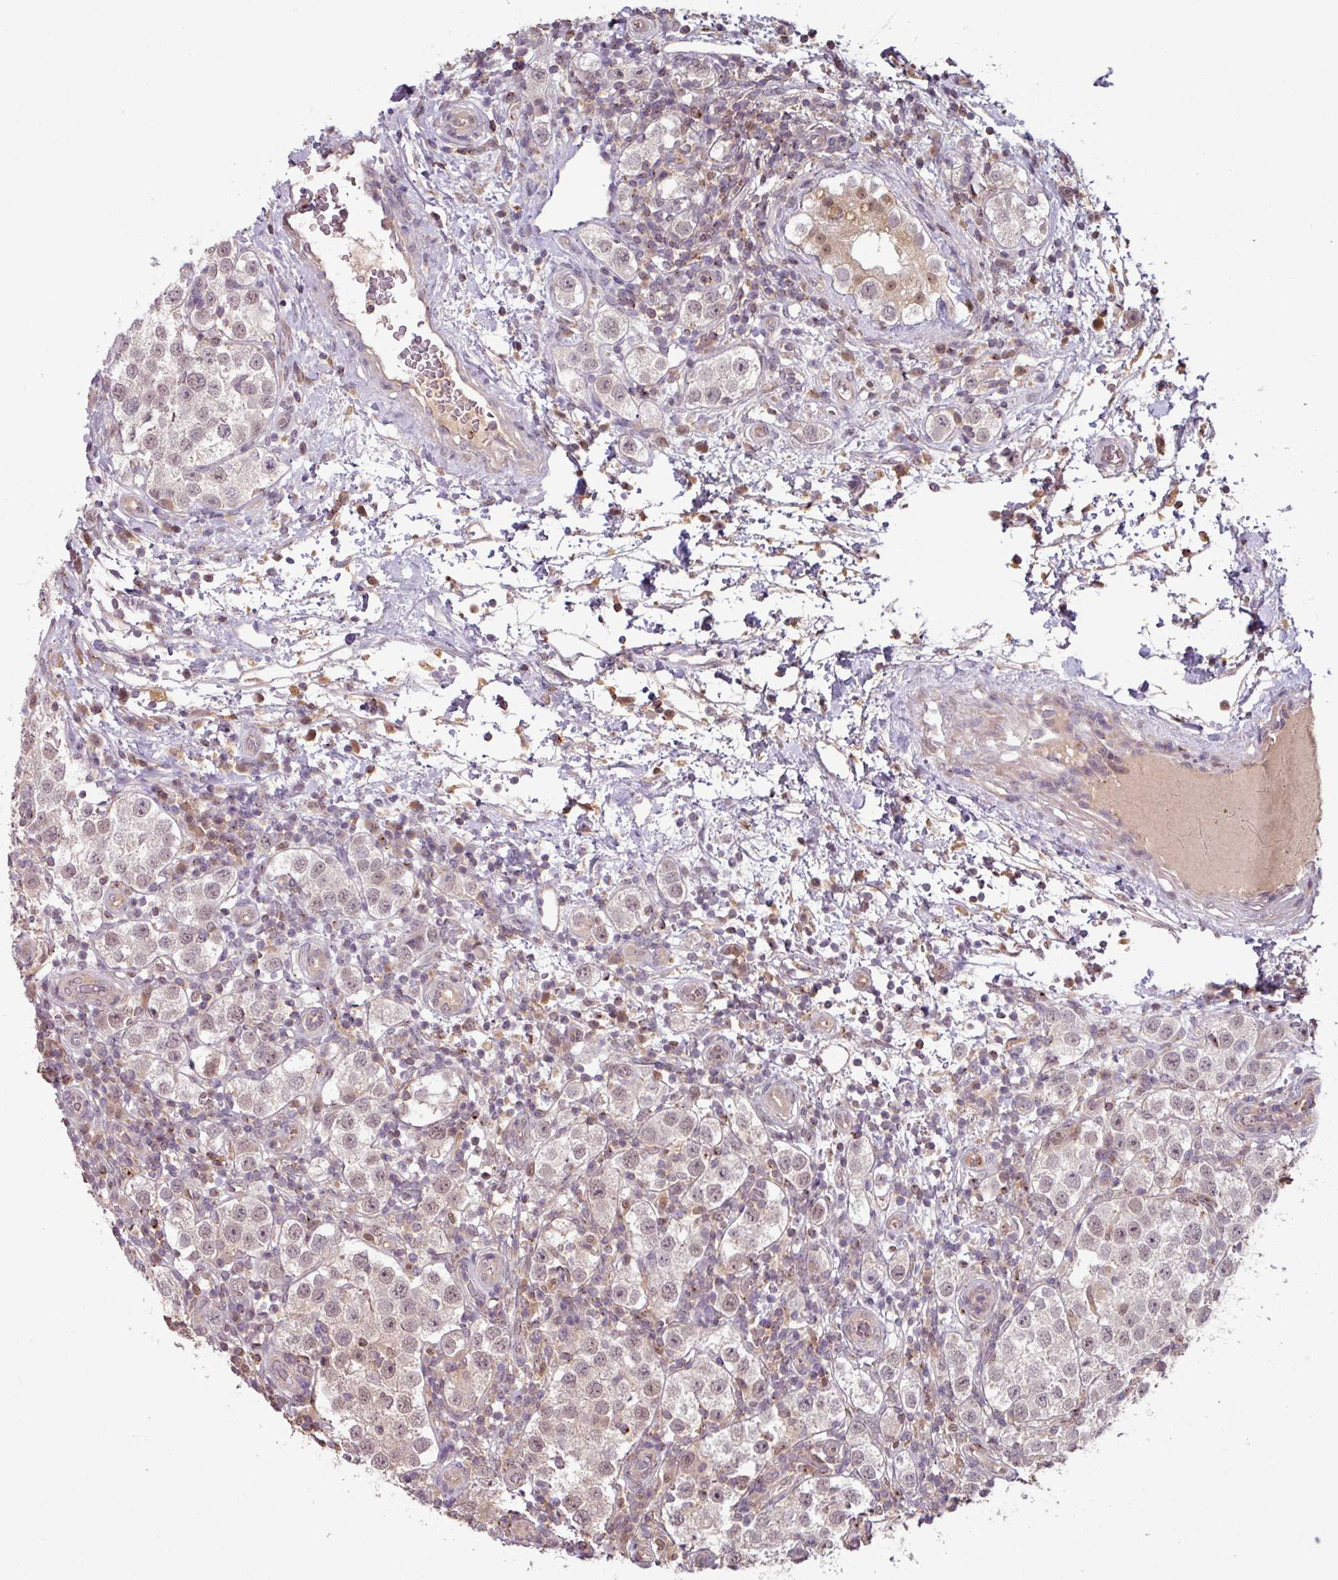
{"staining": {"intensity": "weak", "quantity": "<25%", "location": "nuclear"}, "tissue": "testis cancer", "cell_type": "Tumor cells", "image_type": "cancer", "snomed": [{"axis": "morphology", "description": "Seminoma, NOS"}, {"axis": "topography", "description": "Testis"}], "caption": "This is an IHC photomicrograph of human seminoma (testis). There is no expression in tumor cells.", "gene": "OR6B1", "patient": {"sex": "male", "age": 37}}